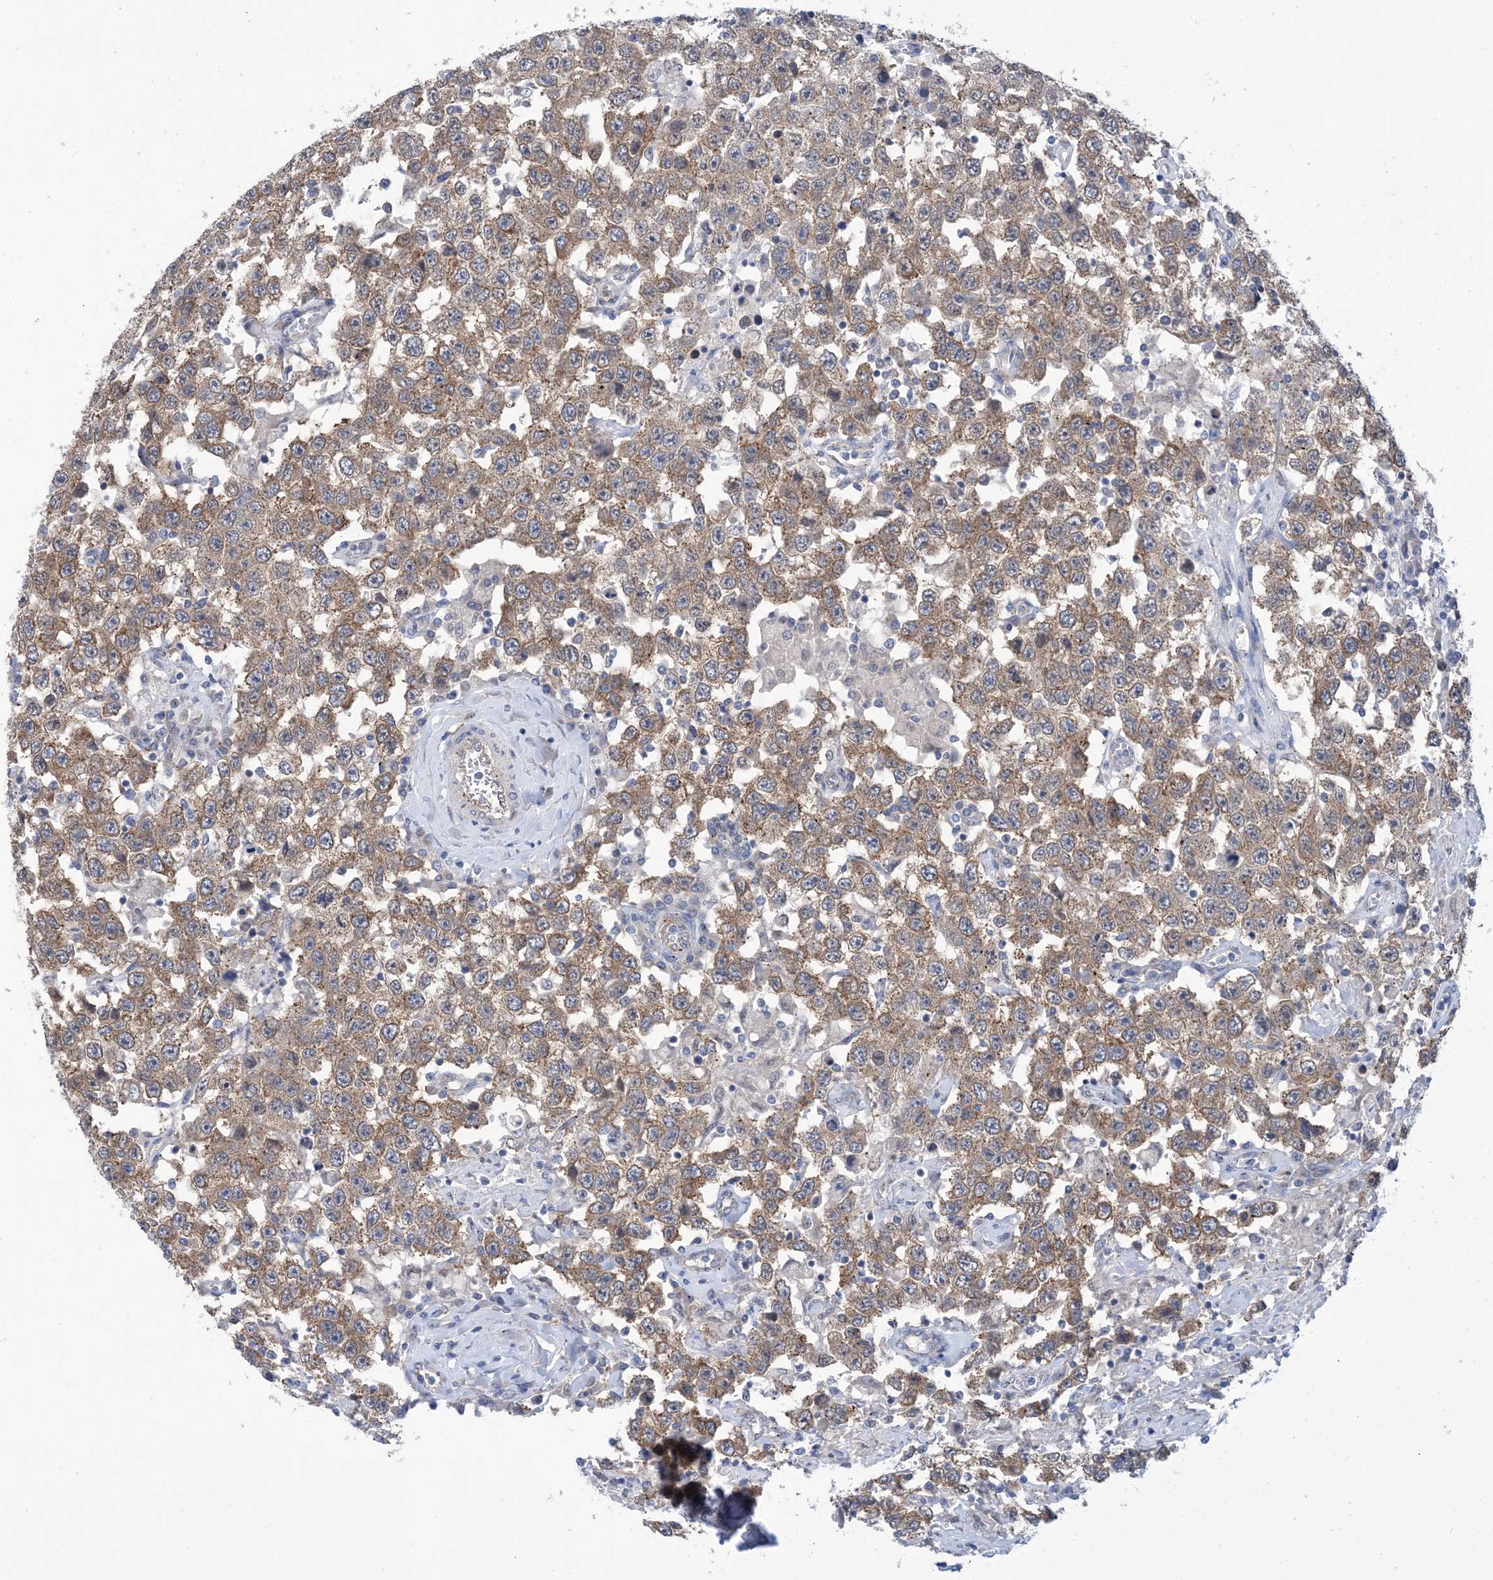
{"staining": {"intensity": "moderate", "quantity": ">75%", "location": "cytoplasmic/membranous"}, "tissue": "testis cancer", "cell_type": "Tumor cells", "image_type": "cancer", "snomed": [{"axis": "morphology", "description": "Seminoma, NOS"}, {"axis": "topography", "description": "Testis"}], "caption": "Testis cancer stained with a protein marker exhibits moderate staining in tumor cells.", "gene": "EHBP1", "patient": {"sex": "male", "age": 41}}